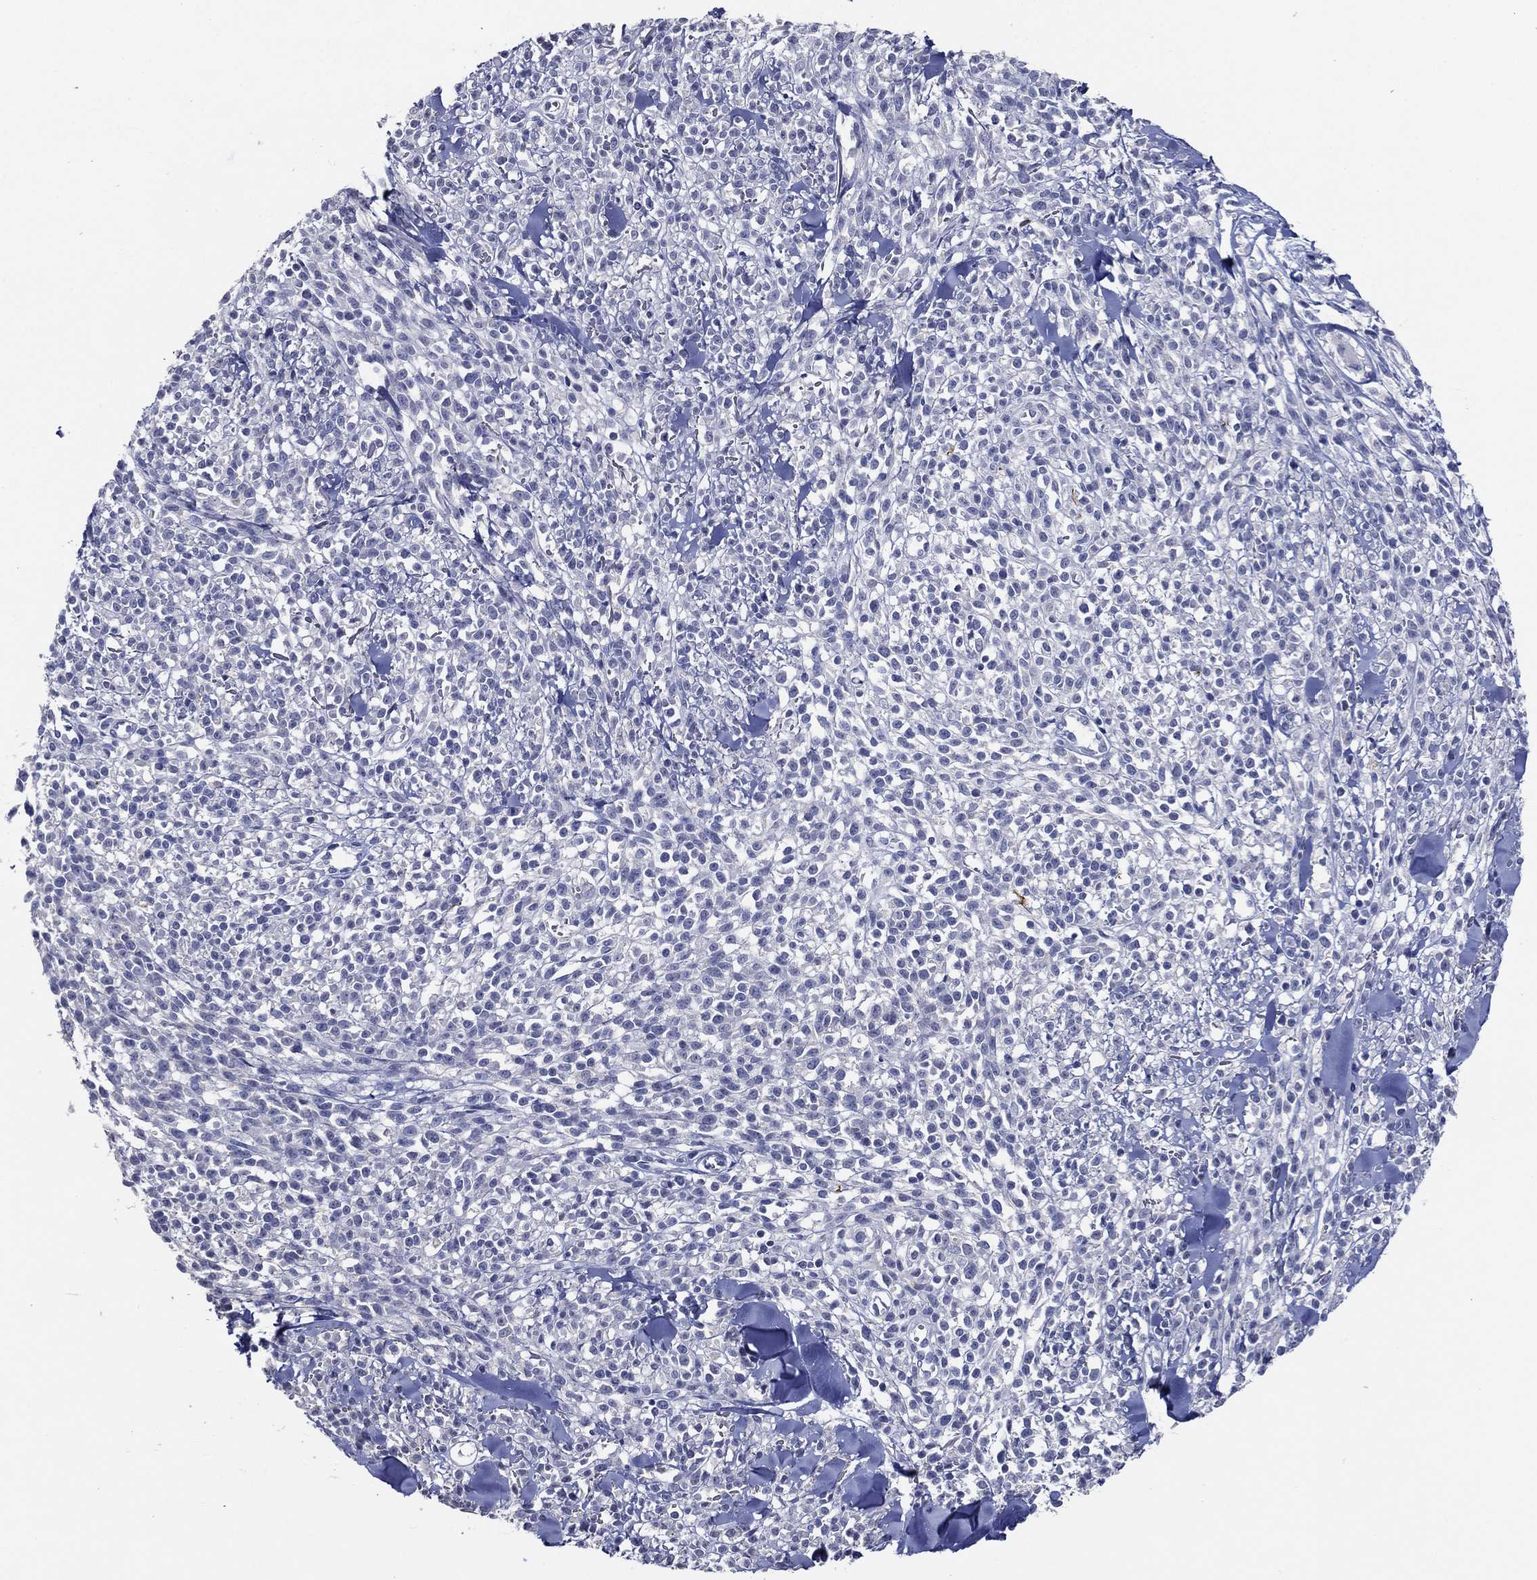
{"staining": {"intensity": "negative", "quantity": "none", "location": "none"}, "tissue": "melanoma", "cell_type": "Tumor cells", "image_type": "cancer", "snomed": [{"axis": "morphology", "description": "Malignant melanoma, NOS"}, {"axis": "topography", "description": "Skin"}, {"axis": "topography", "description": "Skin of trunk"}], "caption": "The IHC photomicrograph has no significant positivity in tumor cells of malignant melanoma tissue. (Stains: DAB (3,3'-diaminobenzidine) IHC with hematoxylin counter stain, Microscopy: brightfield microscopy at high magnification).", "gene": "SLC13A4", "patient": {"sex": "male", "age": 74}}